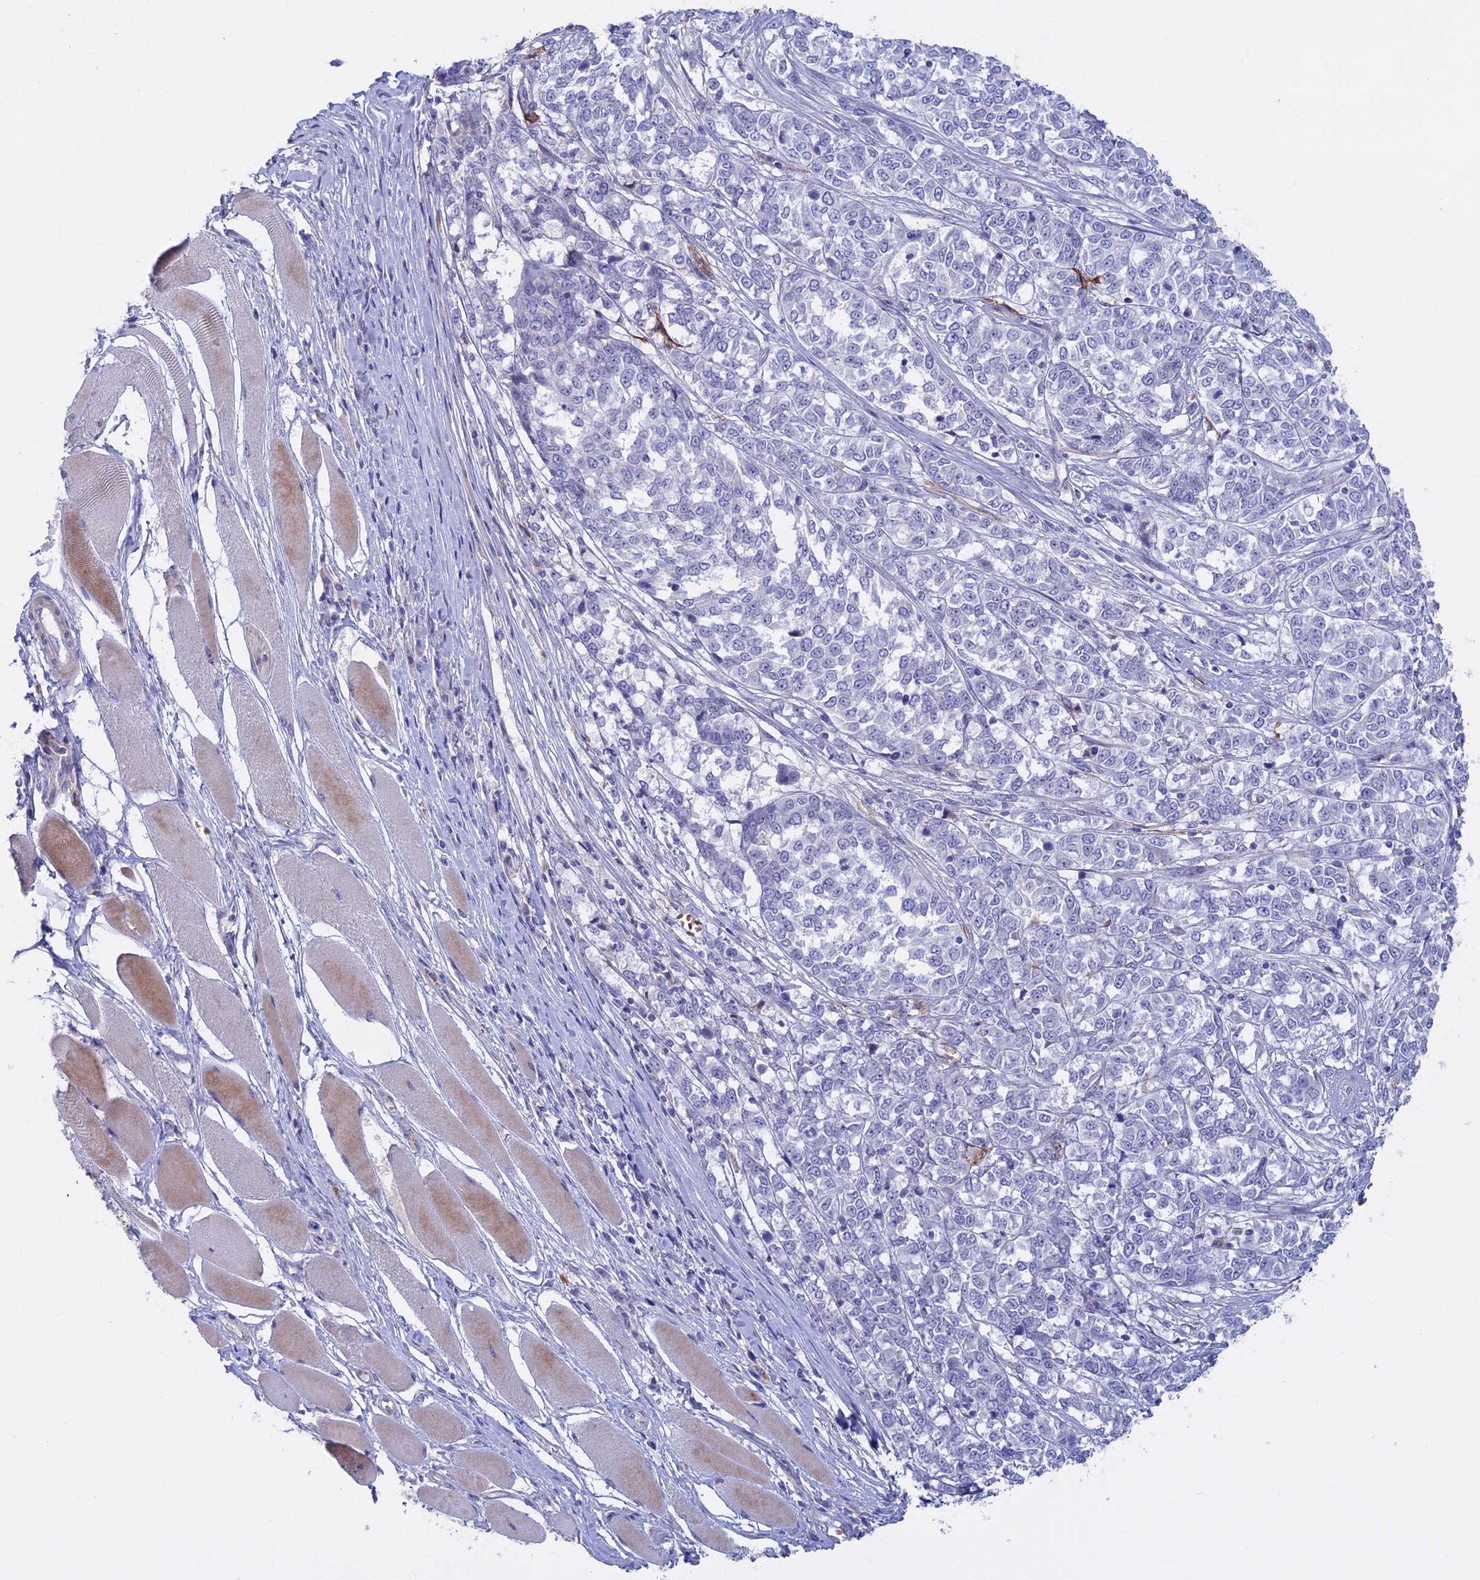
{"staining": {"intensity": "negative", "quantity": "none", "location": "none"}, "tissue": "melanoma", "cell_type": "Tumor cells", "image_type": "cancer", "snomed": [{"axis": "morphology", "description": "Malignant melanoma, NOS"}, {"axis": "topography", "description": "Skin"}], "caption": "The histopathology image demonstrates no staining of tumor cells in melanoma. The staining was performed using DAB to visualize the protein expression in brown, while the nuclei were stained in blue with hematoxylin (Magnification: 20x).", "gene": "SLC2A6", "patient": {"sex": "female", "age": 72}}